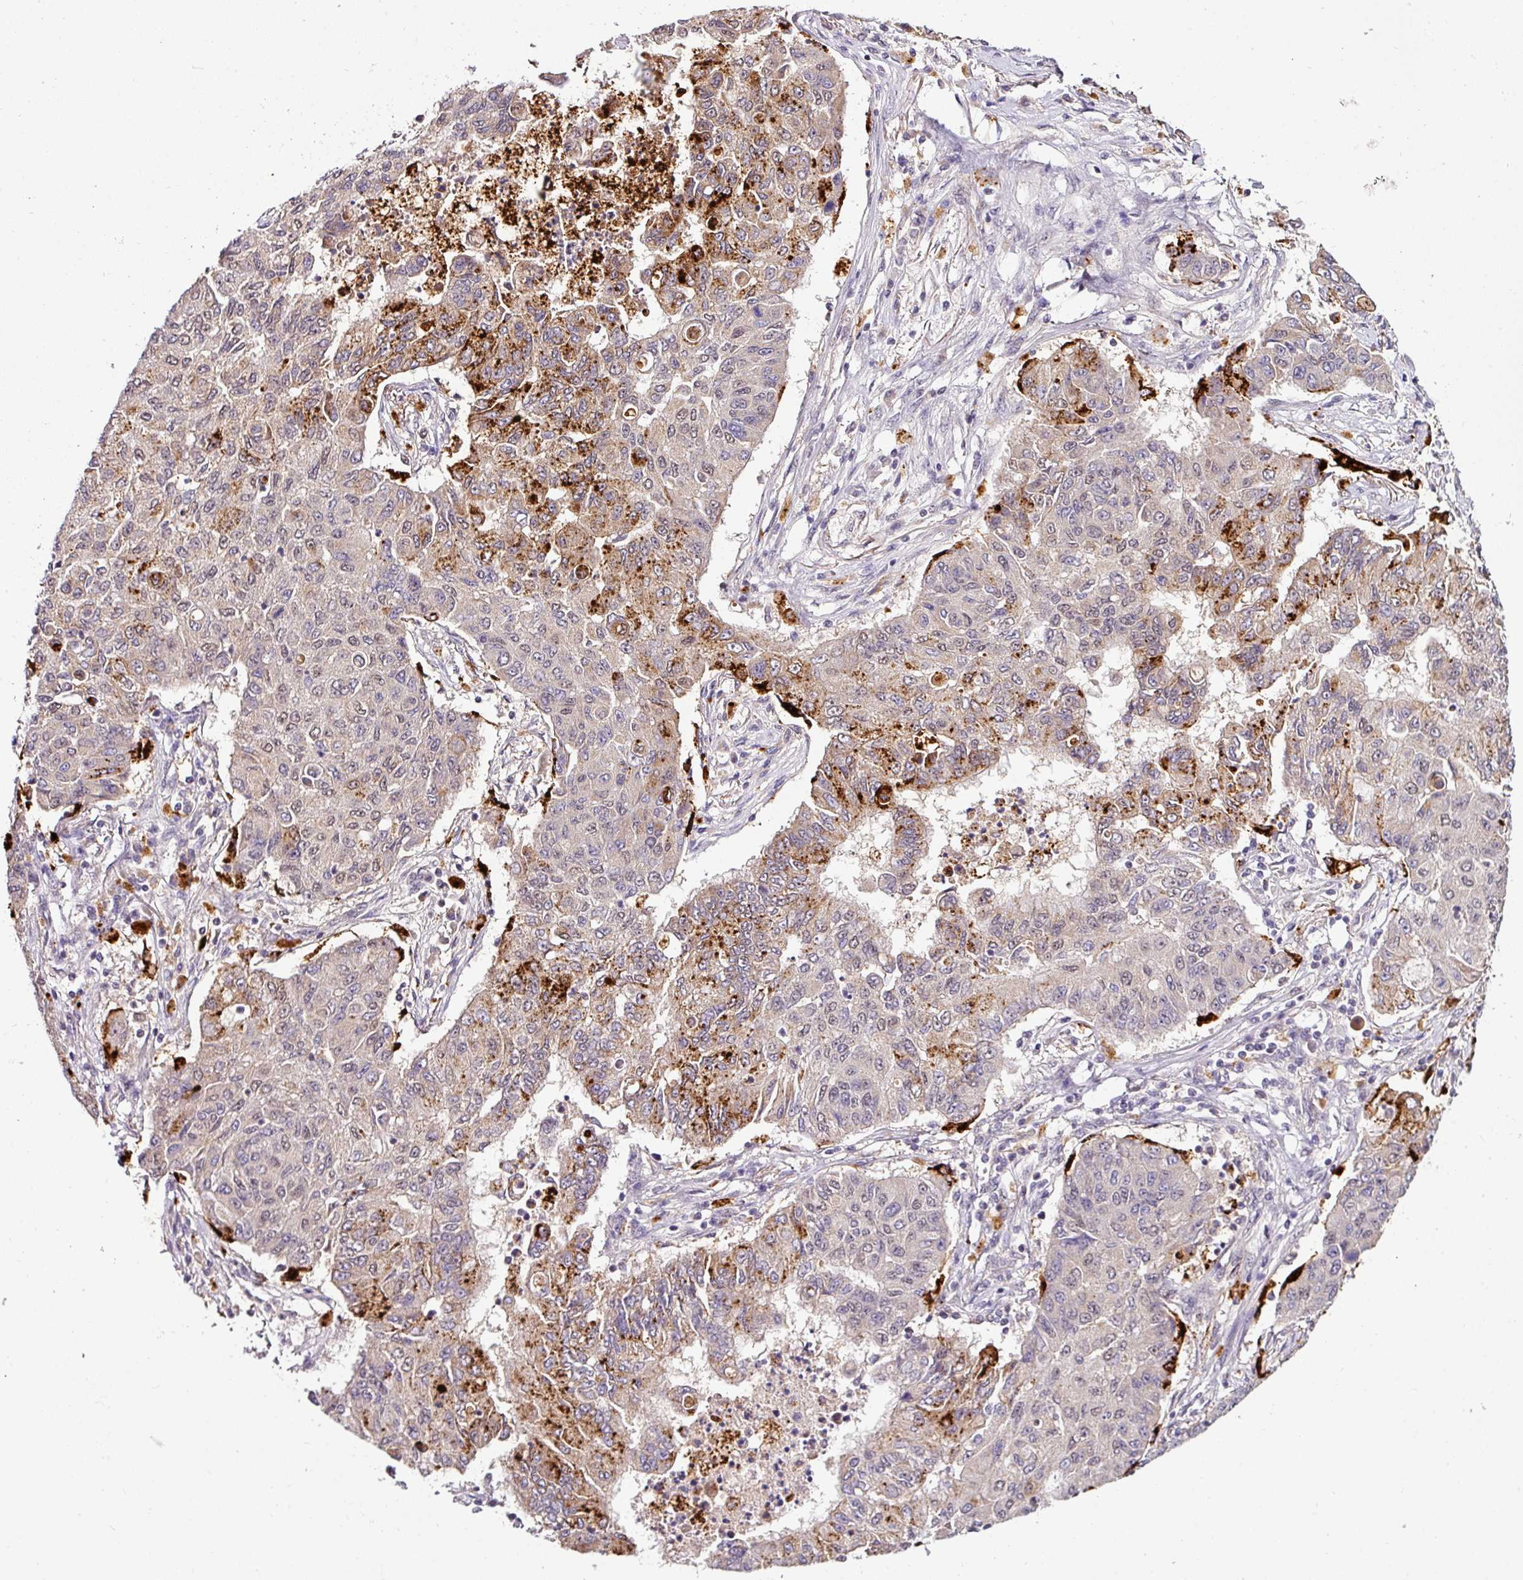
{"staining": {"intensity": "strong", "quantity": "<25%", "location": "cytoplasmic/membranous,nuclear"}, "tissue": "lung cancer", "cell_type": "Tumor cells", "image_type": "cancer", "snomed": [{"axis": "morphology", "description": "Squamous cell carcinoma, NOS"}, {"axis": "topography", "description": "Lung"}], "caption": "Lung cancer stained for a protein shows strong cytoplasmic/membranous and nuclear positivity in tumor cells. (brown staining indicates protein expression, while blue staining denotes nuclei).", "gene": "NAPSA", "patient": {"sex": "male", "age": 74}}